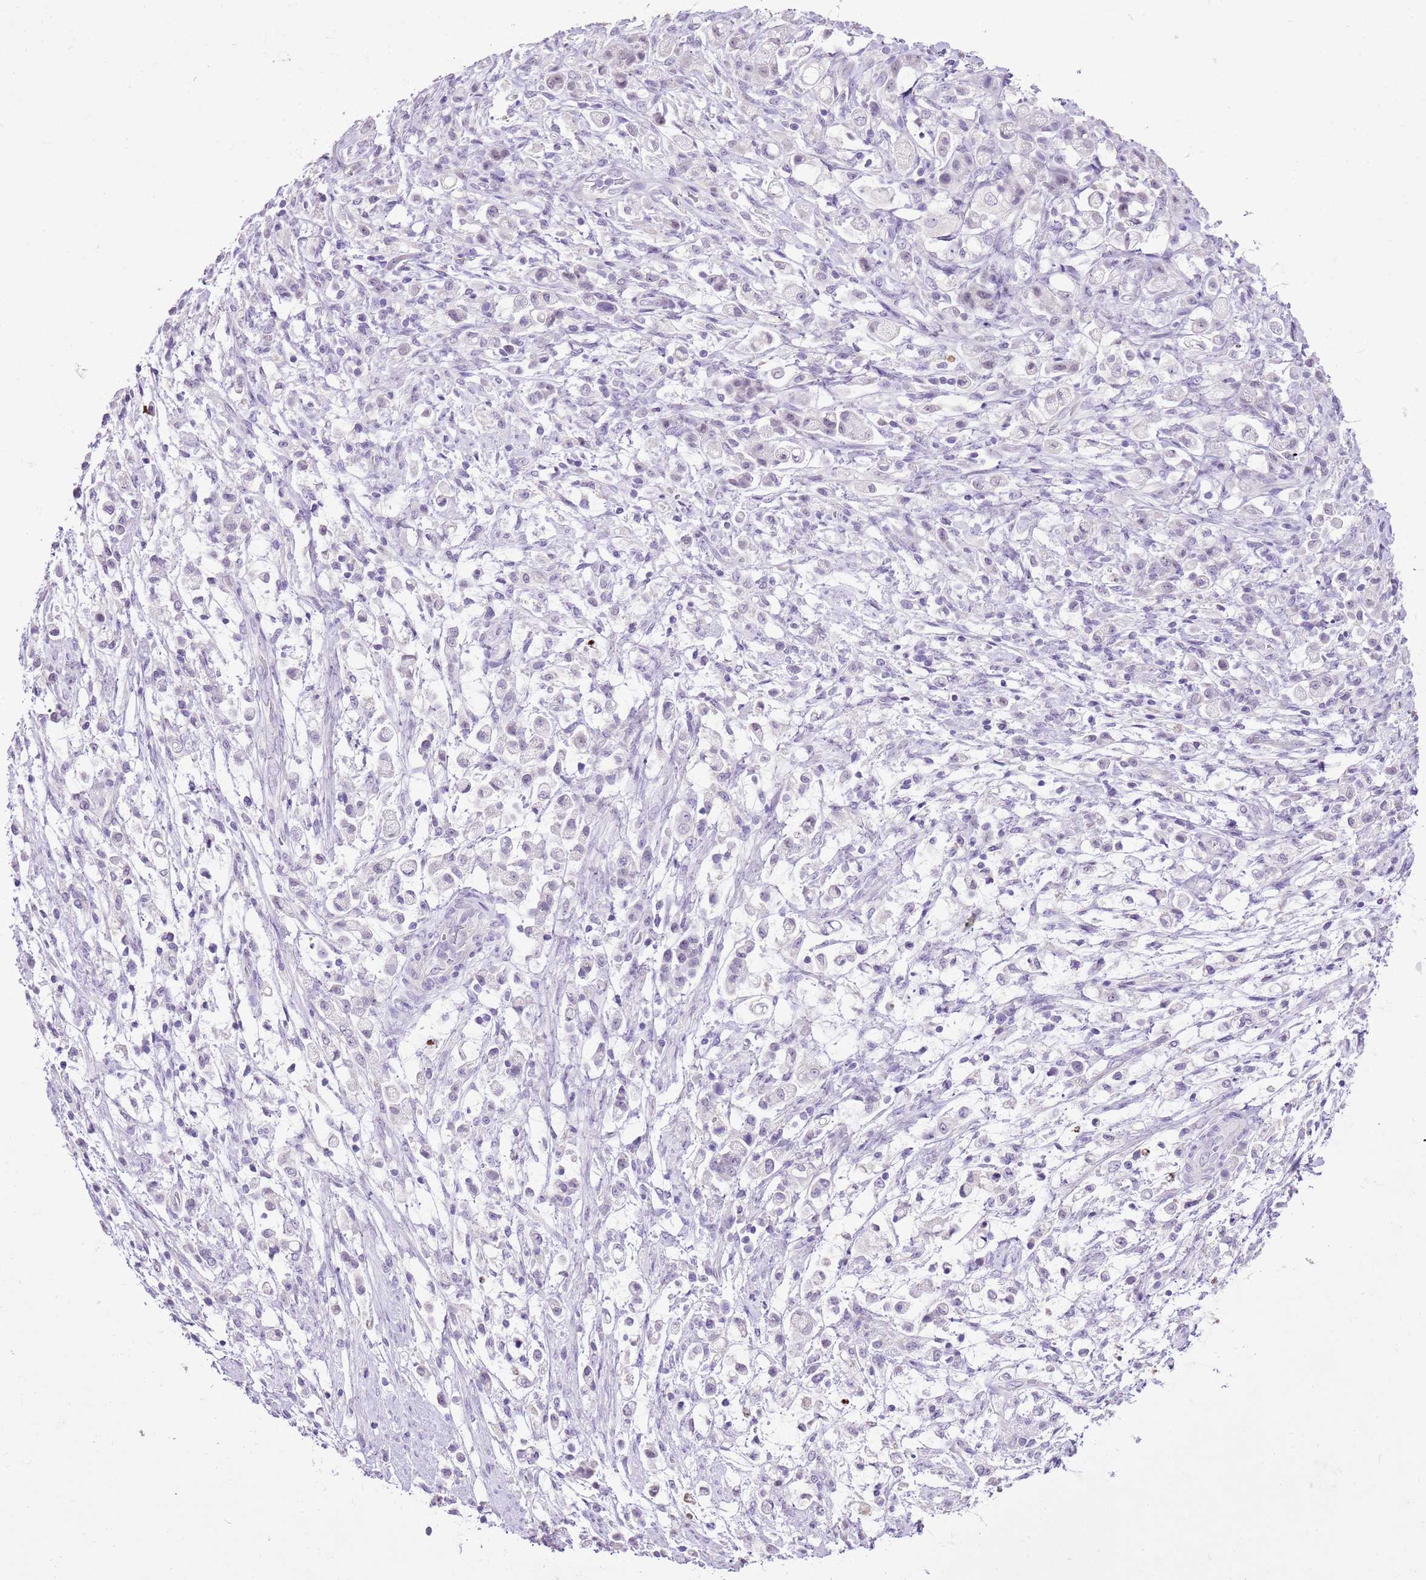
{"staining": {"intensity": "negative", "quantity": "none", "location": "none"}, "tissue": "stomach cancer", "cell_type": "Tumor cells", "image_type": "cancer", "snomed": [{"axis": "morphology", "description": "Adenocarcinoma, NOS"}, {"axis": "topography", "description": "Stomach"}], "caption": "Stomach adenocarcinoma was stained to show a protein in brown. There is no significant expression in tumor cells.", "gene": "XPO7", "patient": {"sex": "female", "age": 60}}